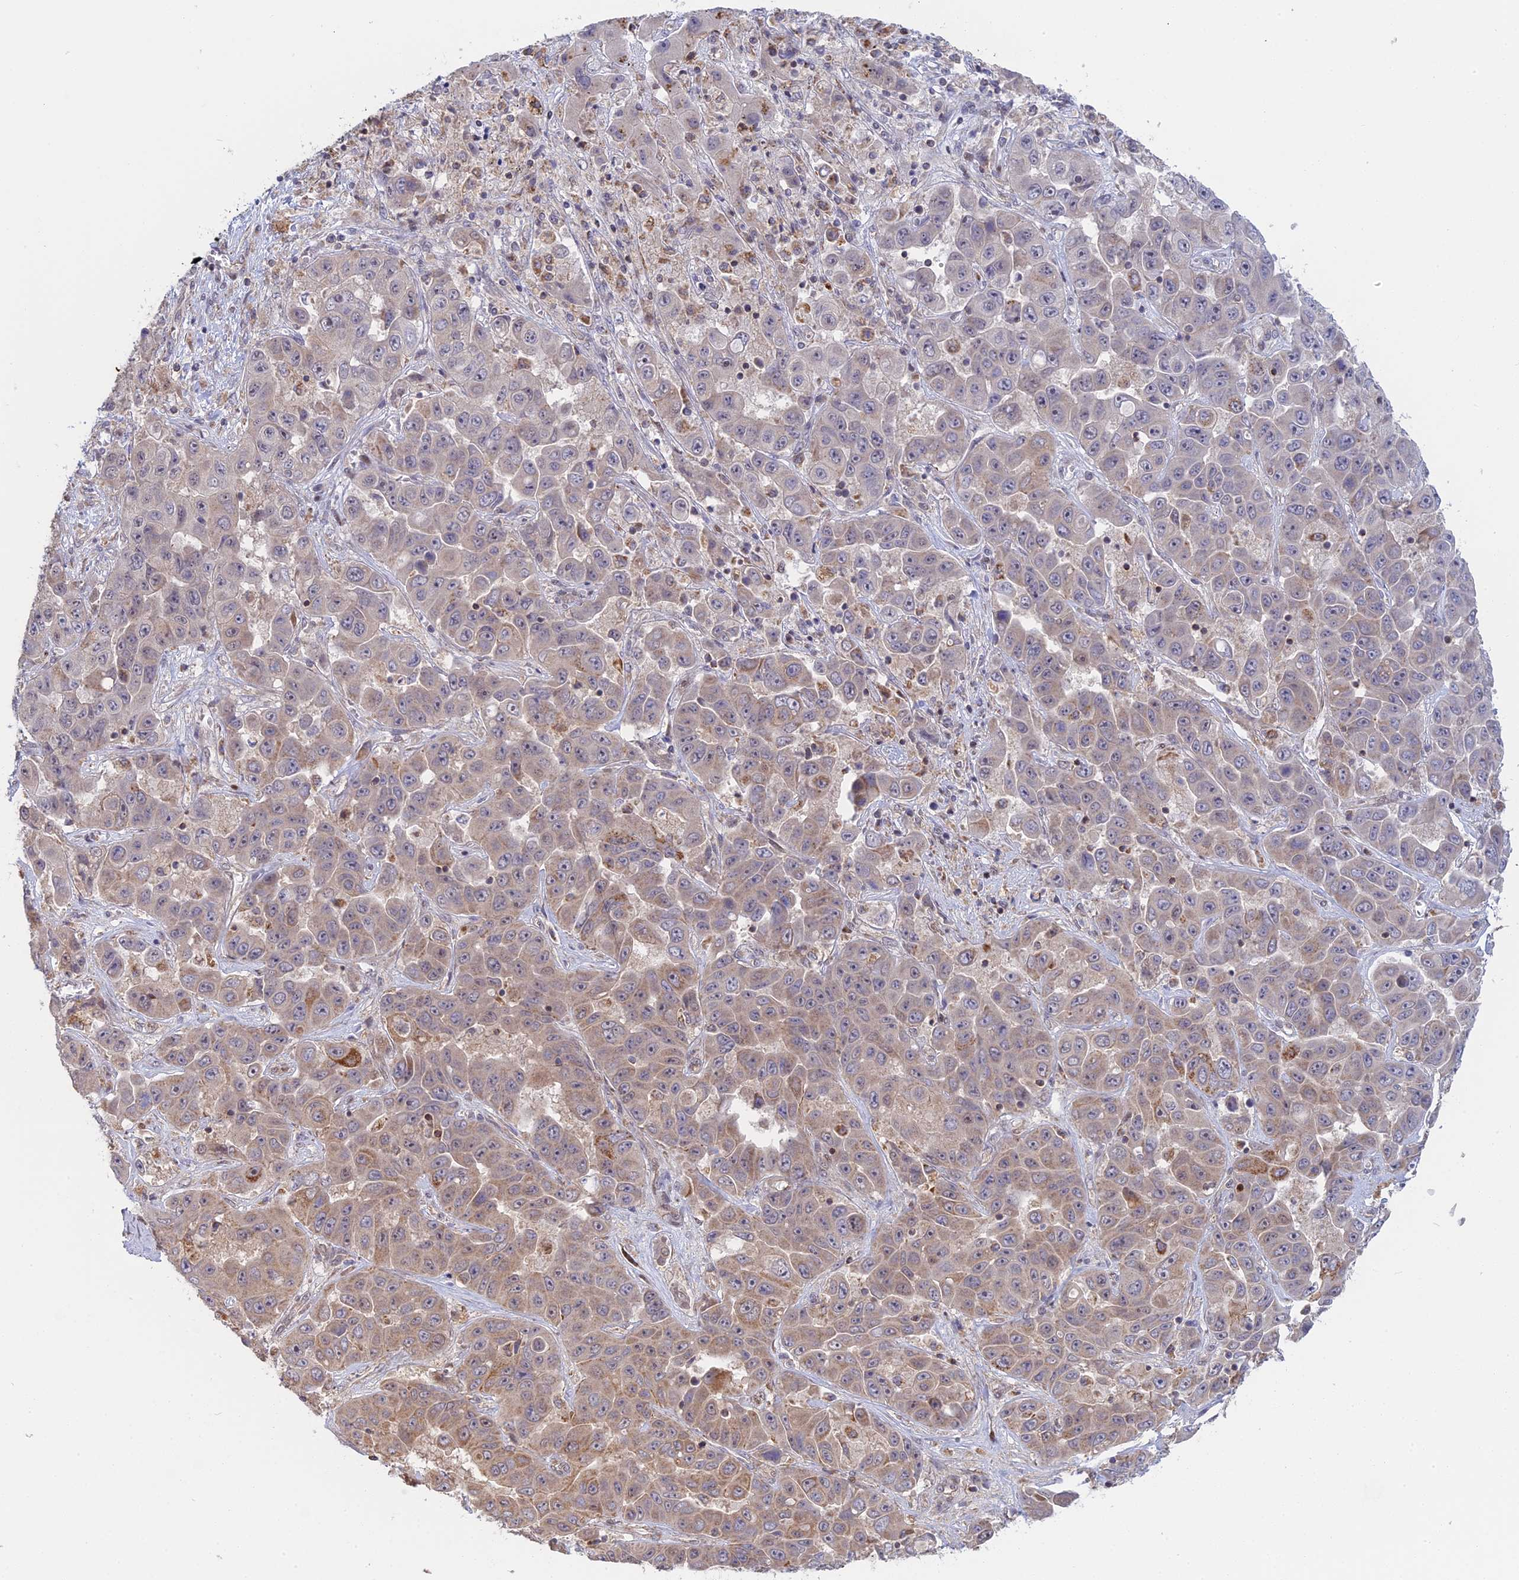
{"staining": {"intensity": "moderate", "quantity": "<25%", "location": "cytoplasmic/membranous"}, "tissue": "liver cancer", "cell_type": "Tumor cells", "image_type": "cancer", "snomed": [{"axis": "morphology", "description": "Cholangiocarcinoma"}, {"axis": "topography", "description": "Liver"}], "caption": "Protein staining reveals moderate cytoplasmic/membranous expression in about <25% of tumor cells in cholangiocarcinoma (liver).", "gene": "GSKIP", "patient": {"sex": "female", "age": 52}}